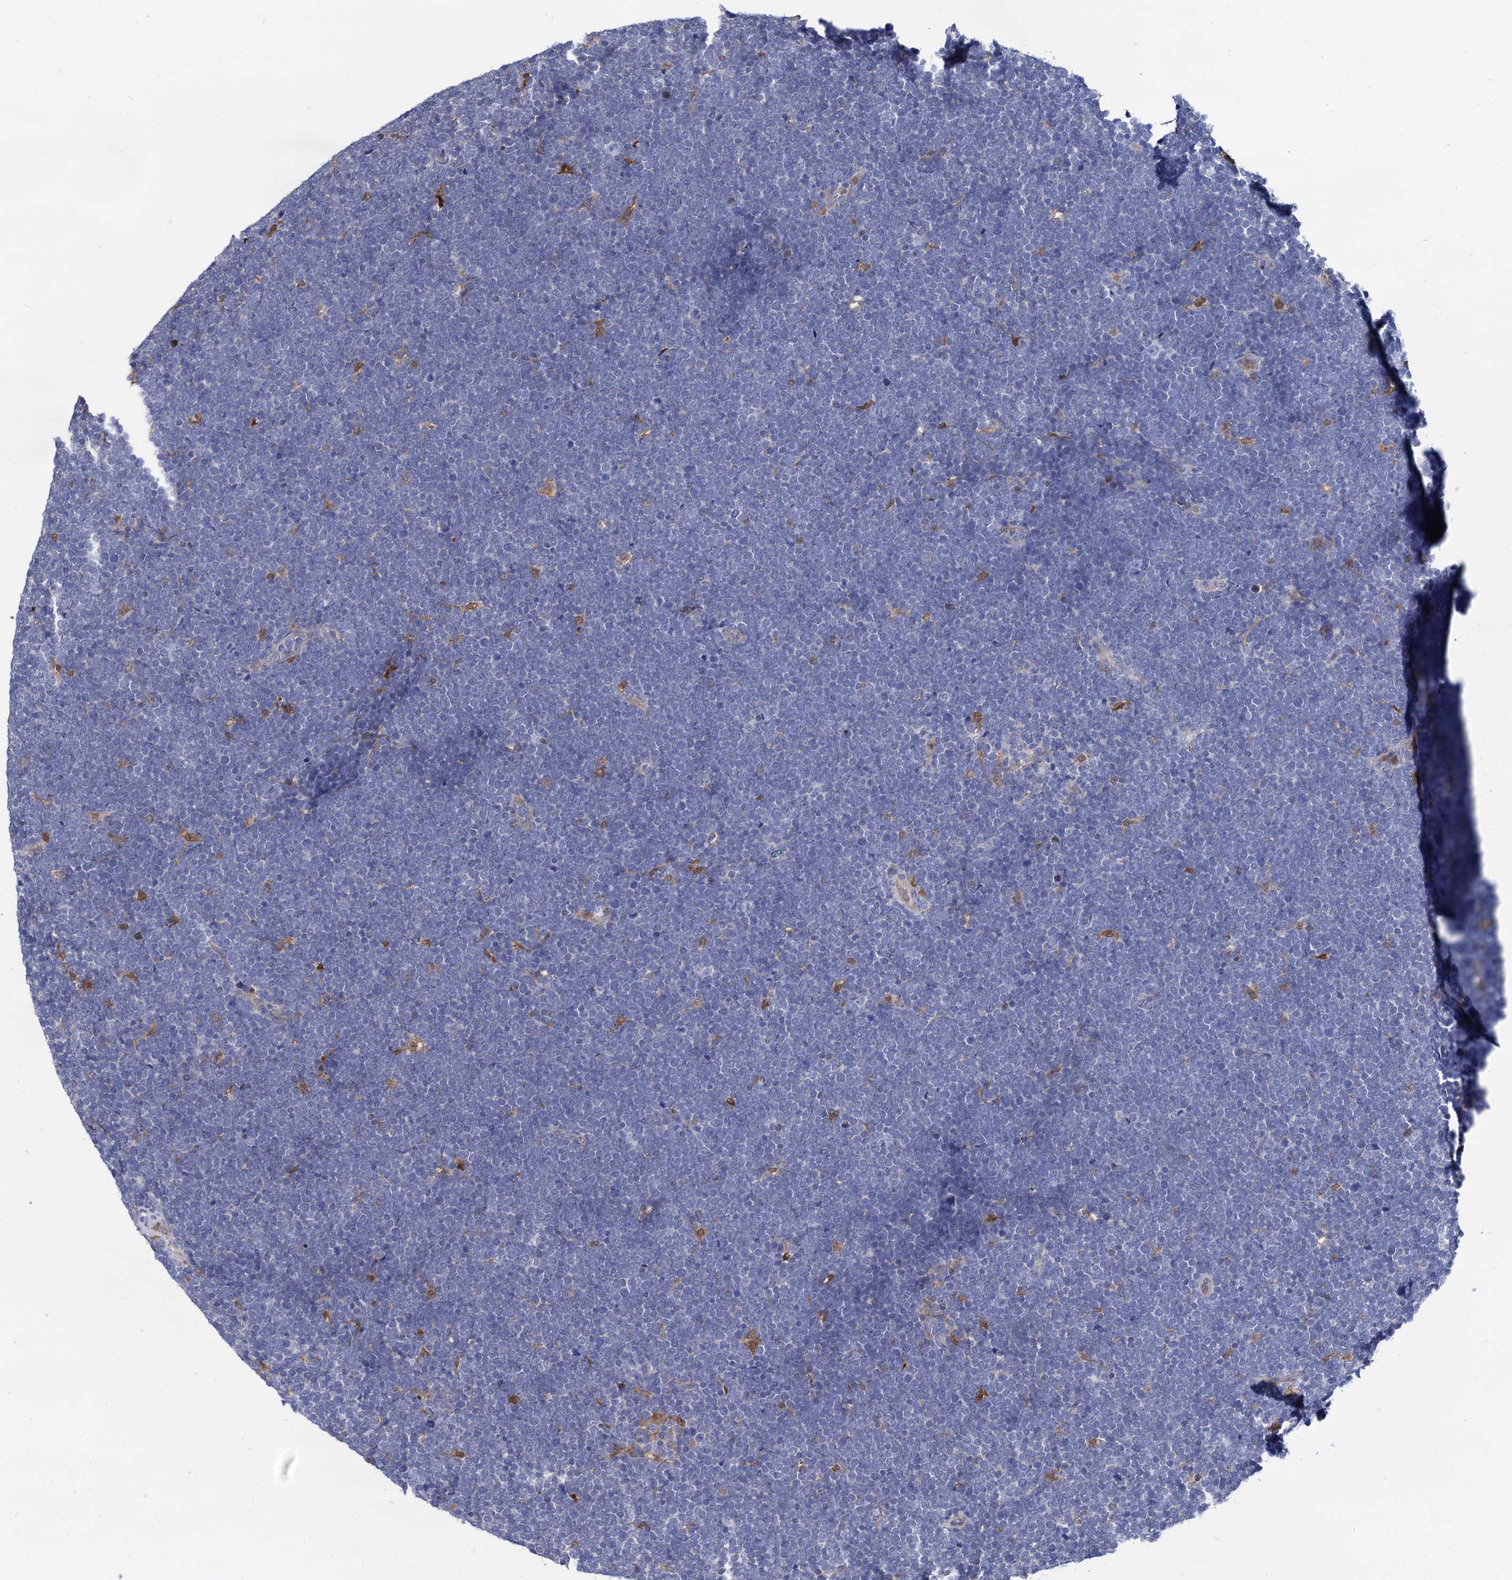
{"staining": {"intensity": "negative", "quantity": "none", "location": "none"}, "tissue": "lymphoma", "cell_type": "Tumor cells", "image_type": "cancer", "snomed": [{"axis": "morphology", "description": "Malignant lymphoma, non-Hodgkin's type, High grade"}, {"axis": "topography", "description": "Lymph node"}], "caption": "Immunohistochemistry micrograph of lymphoma stained for a protein (brown), which shows no expression in tumor cells.", "gene": "CPPED1", "patient": {"sex": "male", "age": 13}}